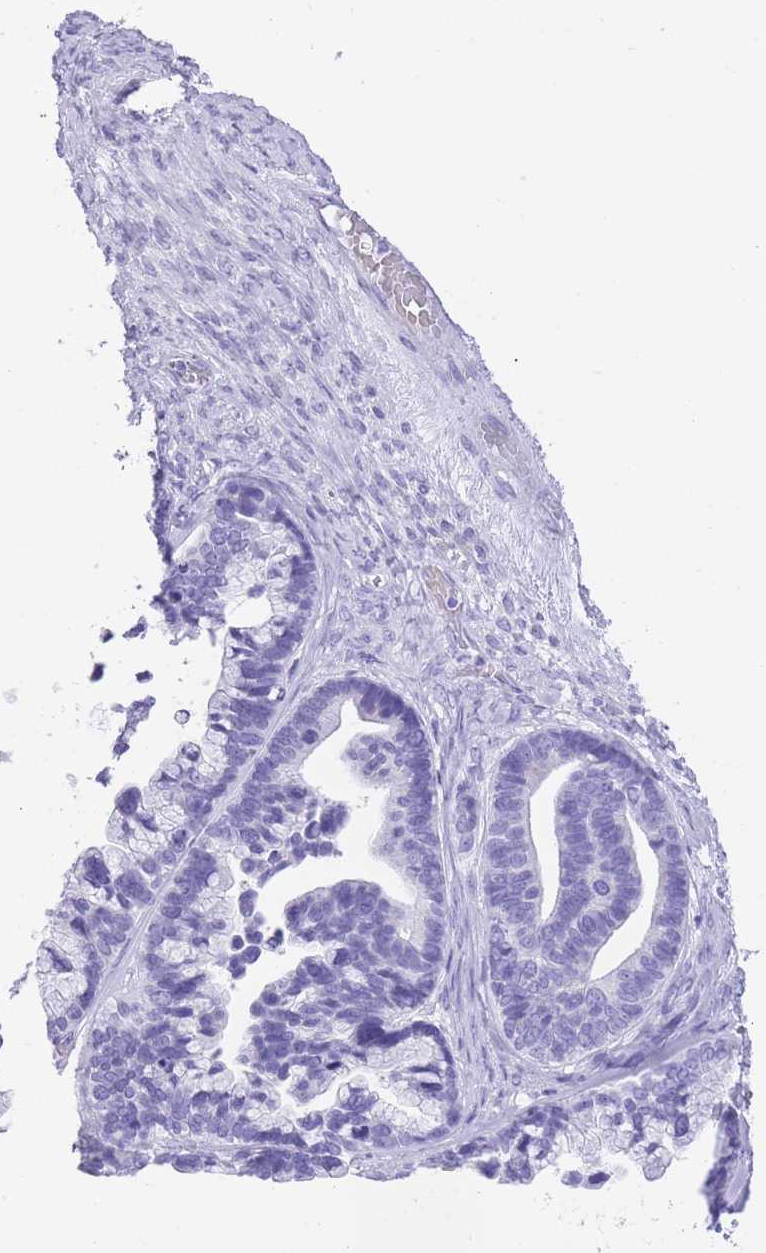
{"staining": {"intensity": "negative", "quantity": "none", "location": "none"}, "tissue": "ovarian cancer", "cell_type": "Tumor cells", "image_type": "cancer", "snomed": [{"axis": "morphology", "description": "Cystadenocarcinoma, serous, NOS"}, {"axis": "topography", "description": "Ovary"}], "caption": "Protein analysis of serous cystadenocarcinoma (ovarian) displays no significant staining in tumor cells.", "gene": "ELOA2", "patient": {"sex": "female", "age": 56}}